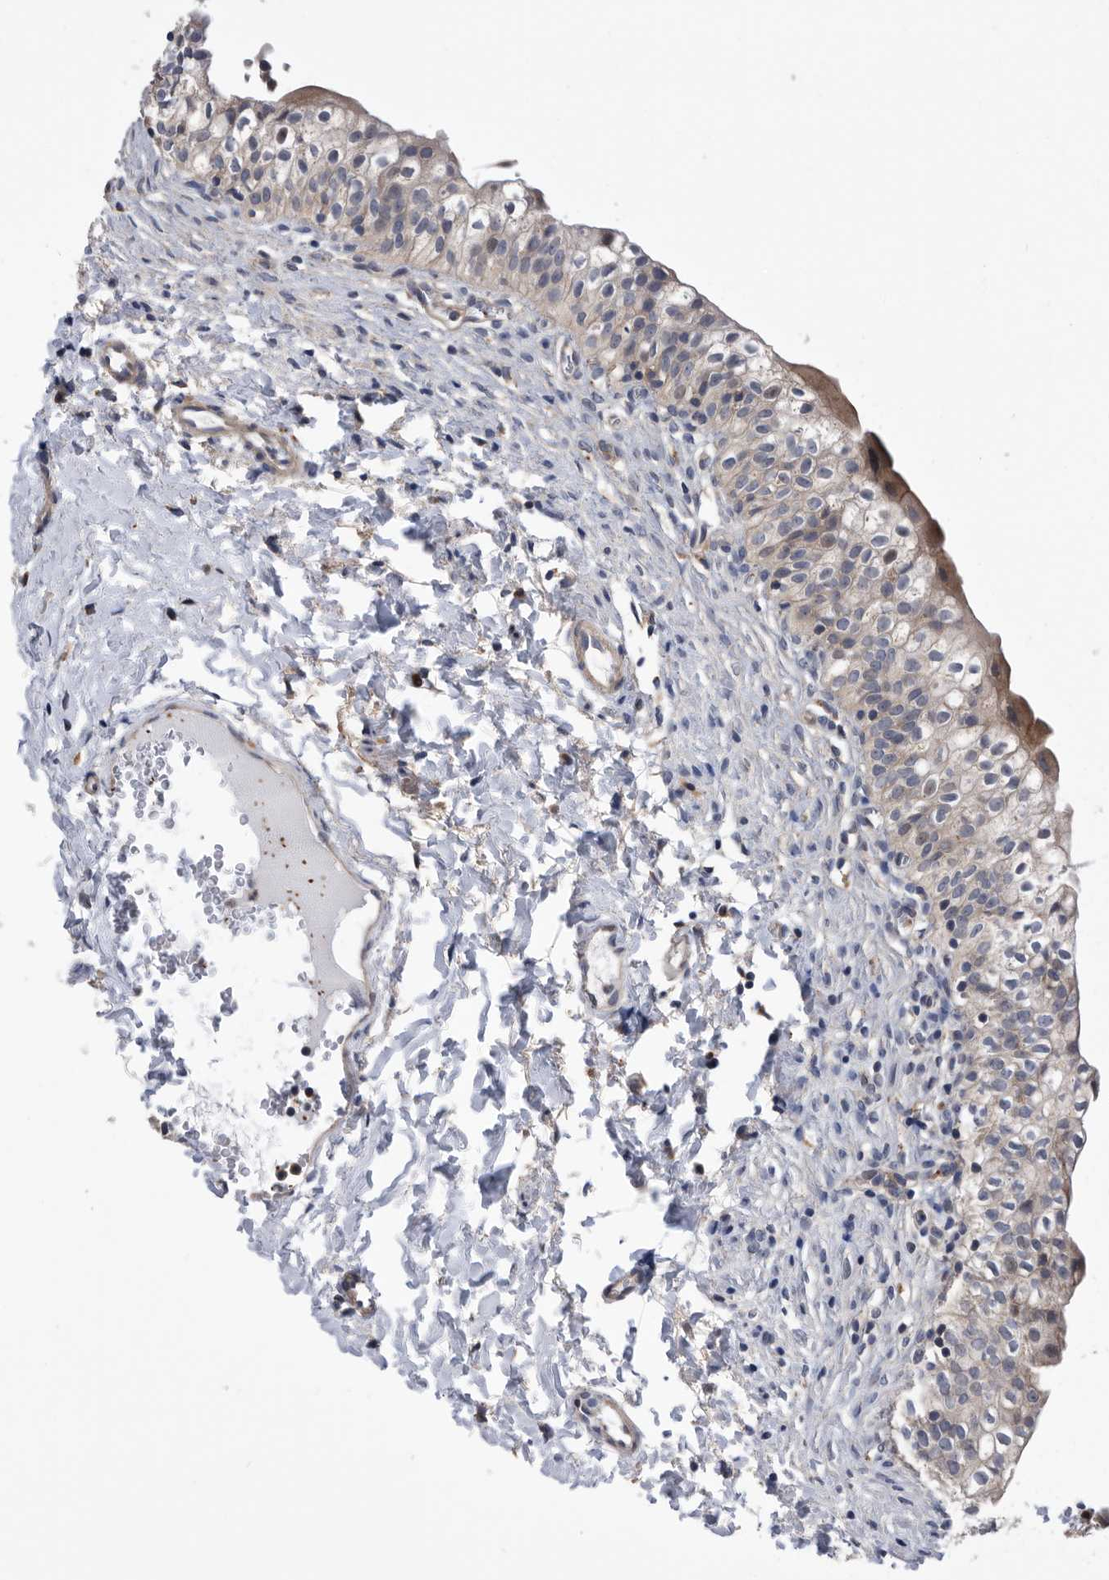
{"staining": {"intensity": "moderate", "quantity": "25%-75%", "location": "cytoplasmic/membranous"}, "tissue": "urinary bladder", "cell_type": "Urothelial cells", "image_type": "normal", "snomed": [{"axis": "morphology", "description": "Normal tissue, NOS"}, {"axis": "topography", "description": "Urinary bladder"}], "caption": "Immunohistochemistry (IHC) micrograph of normal human urinary bladder stained for a protein (brown), which exhibits medium levels of moderate cytoplasmic/membranous staining in about 25%-75% of urothelial cells.", "gene": "BAIAP3", "patient": {"sex": "male", "age": 55}}